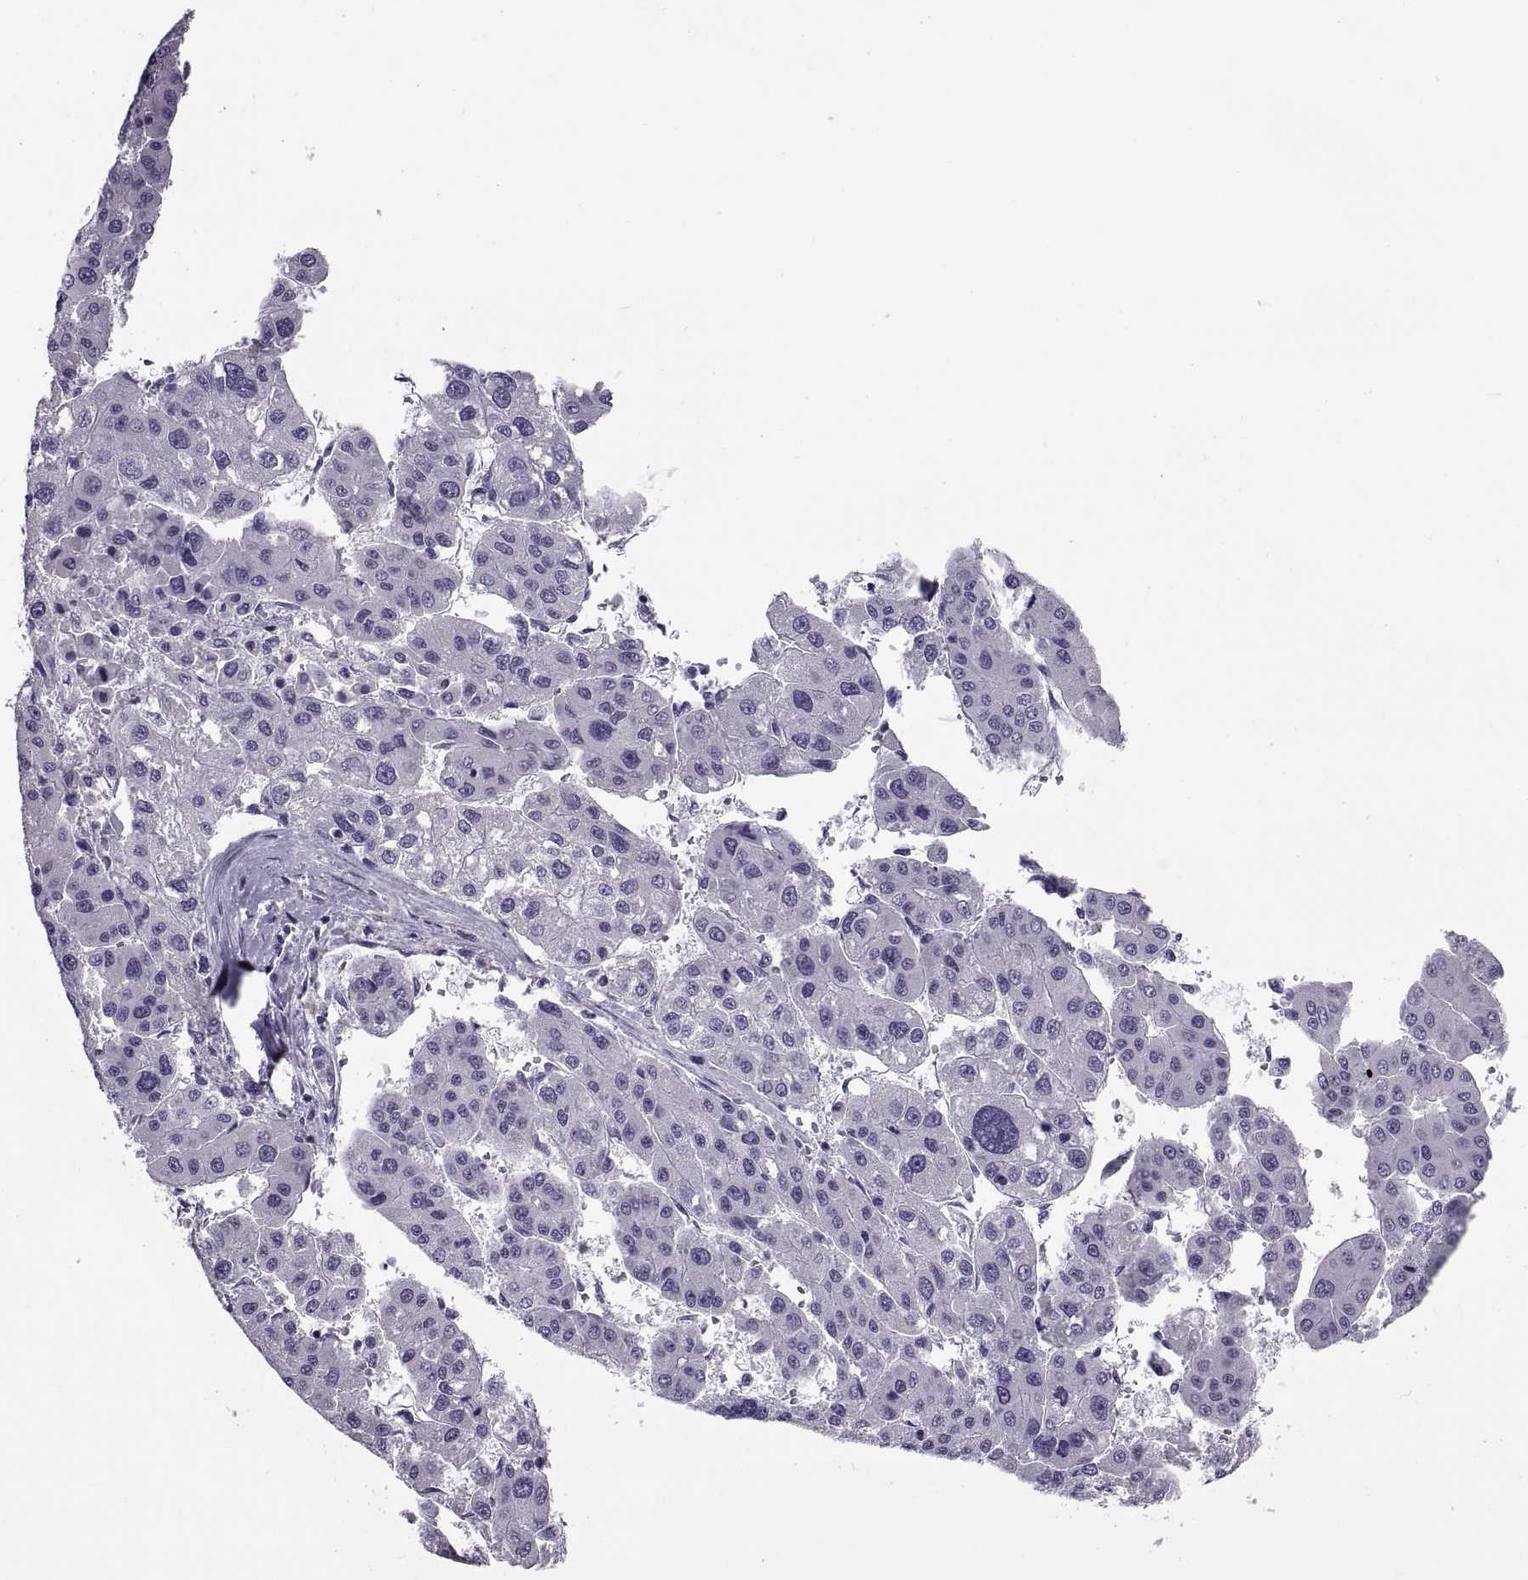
{"staining": {"intensity": "negative", "quantity": "none", "location": "none"}, "tissue": "liver cancer", "cell_type": "Tumor cells", "image_type": "cancer", "snomed": [{"axis": "morphology", "description": "Carcinoma, Hepatocellular, NOS"}, {"axis": "topography", "description": "Liver"}], "caption": "Immunohistochemistry (IHC) histopathology image of neoplastic tissue: liver hepatocellular carcinoma stained with DAB (3,3'-diaminobenzidine) shows no significant protein staining in tumor cells.", "gene": "RLBP1", "patient": {"sex": "male", "age": 73}}